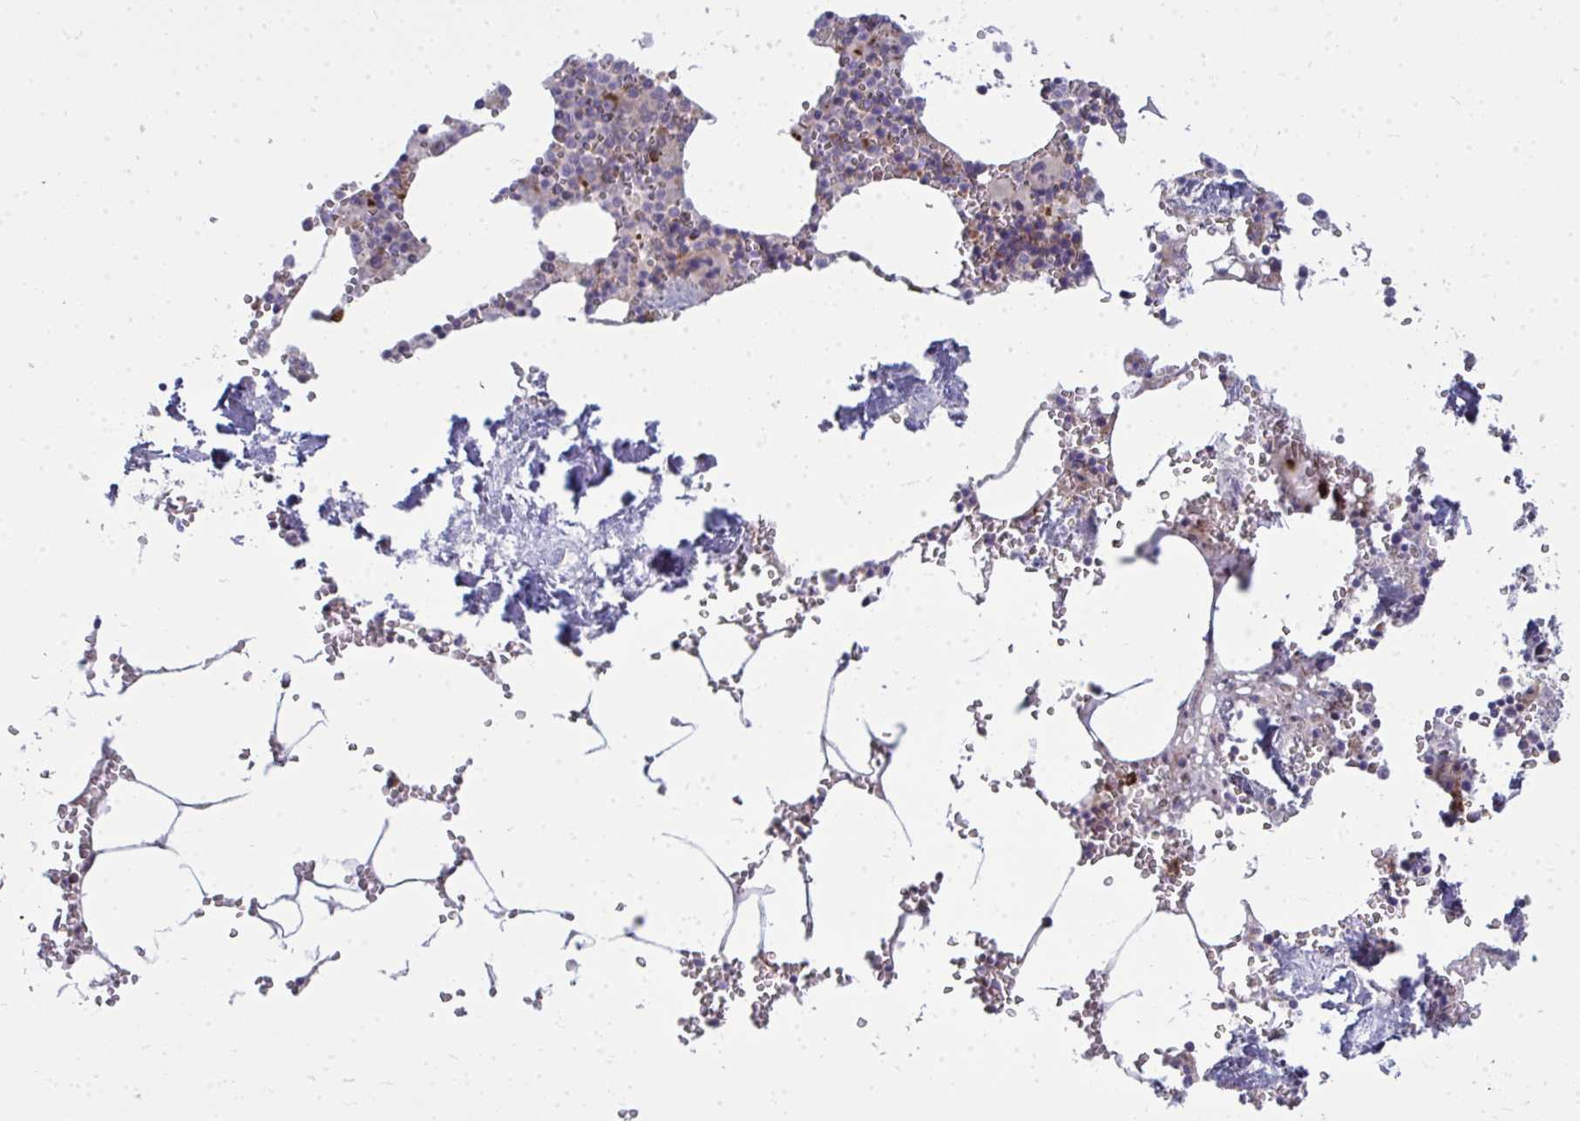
{"staining": {"intensity": "moderate", "quantity": "<25%", "location": "cytoplasmic/membranous"}, "tissue": "bone marrow", "cell_type": "Hematopoietic cells", "image_type": "normal", "snomed": [{"axis": "morphology", "description": "Normal tissue, NOS"}, {"axis": "topography", "description": "Bone marrow"}], "caption": "Protein analysis of unremarkable bone marrow reveals moderate cytoplasmic/membranous expression in approximately <25% of hematopoietic cells. (DAB = brown stain, brightfield microscopy at high magnification).", "gene": "GFPT2", "patient": {"sex": "male", "age": 54}}